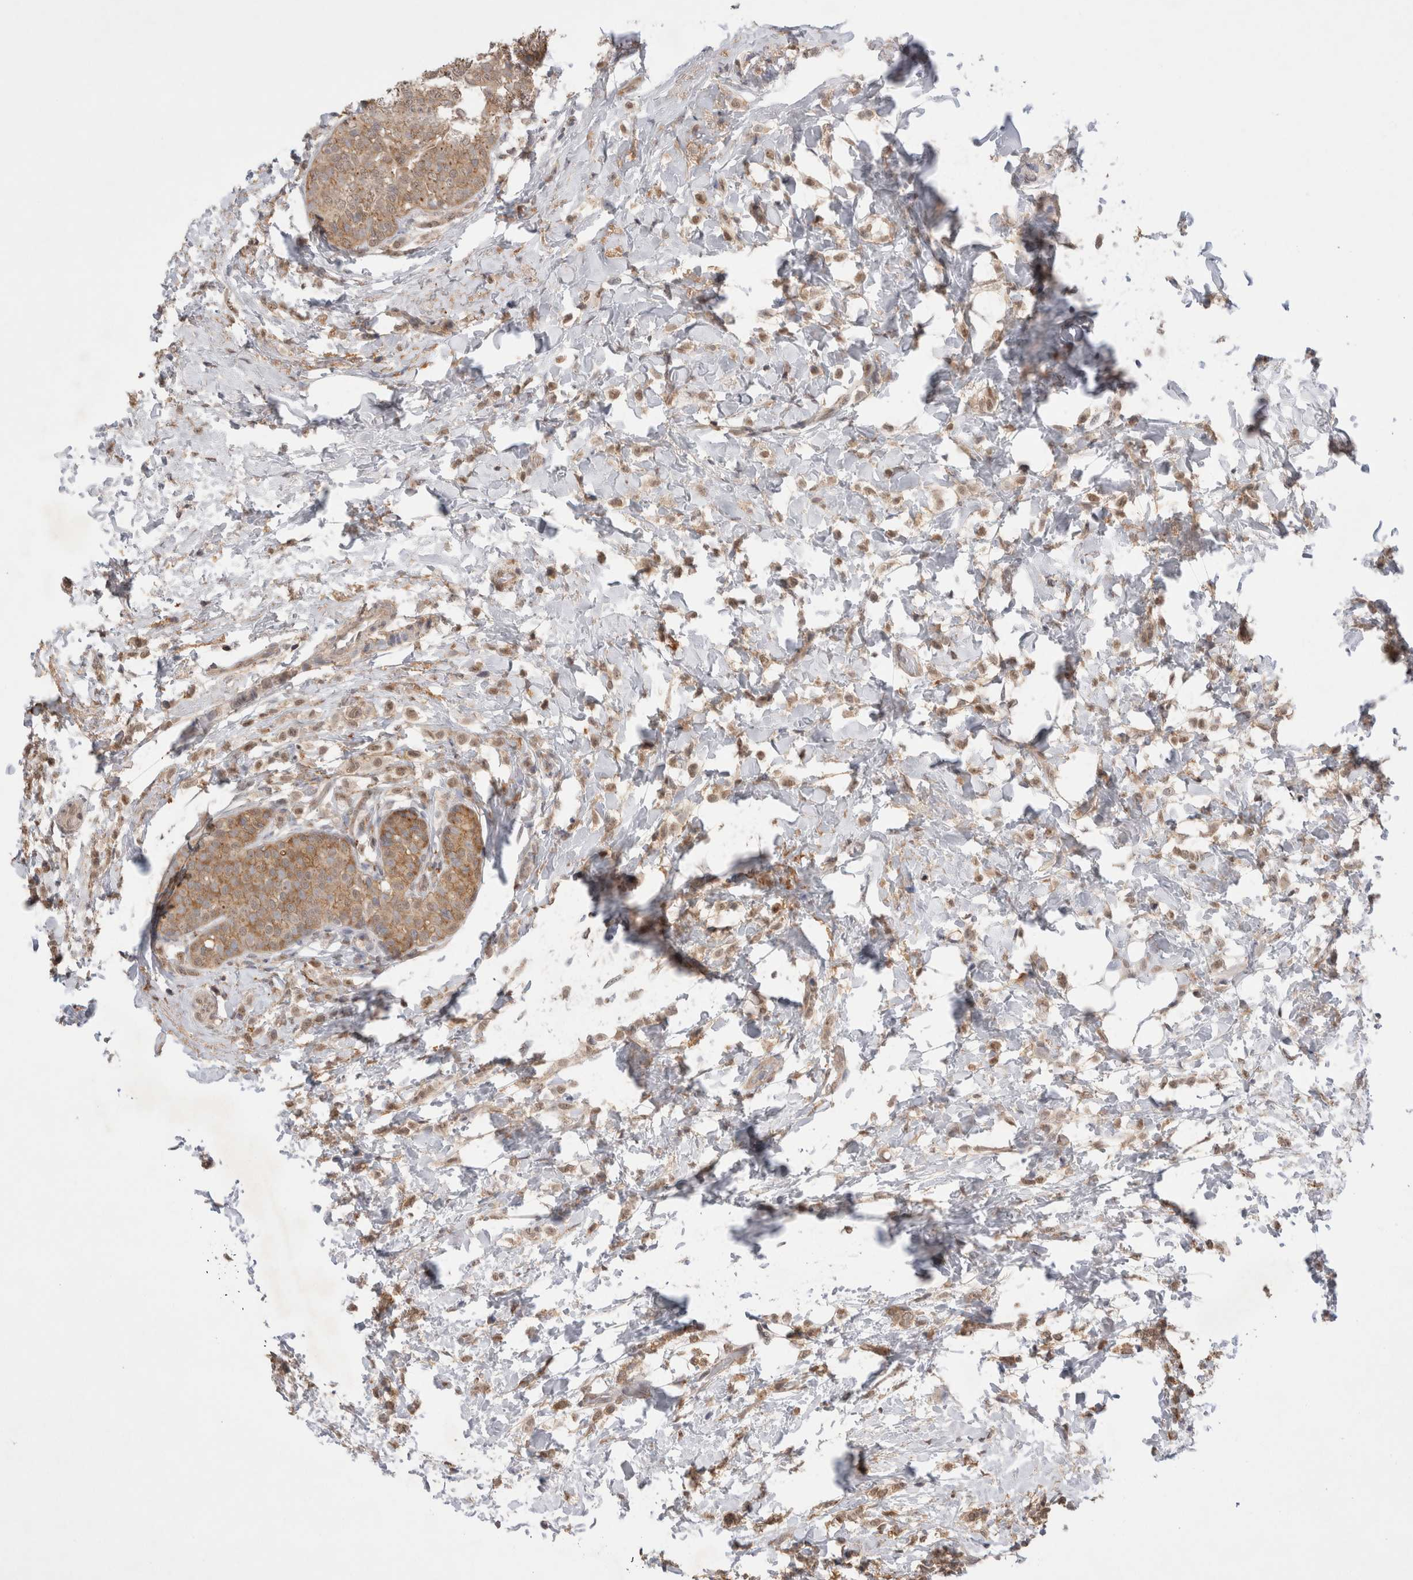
{"staining": {"intensity": "moderate", "quantity": ">75%", "location": "cytoplasmic/membranous"}, "tissue": "breast cancer", "cell_type": "Tumor cells", "image_type": "cancer", "snomed": [{"axis": "morphology", "description": "Lobular carcinoma"}, {"axis": "topography", "description": "Breast"}], "caption": "Protein positivity by IHC demonstrates moderate cytoplasmic/membranous positivity in about >75% of tumor cells in lobular carcinoma (breast).", "gene": "WIPF2", "patient": {"sex": "female", "age": 50}}